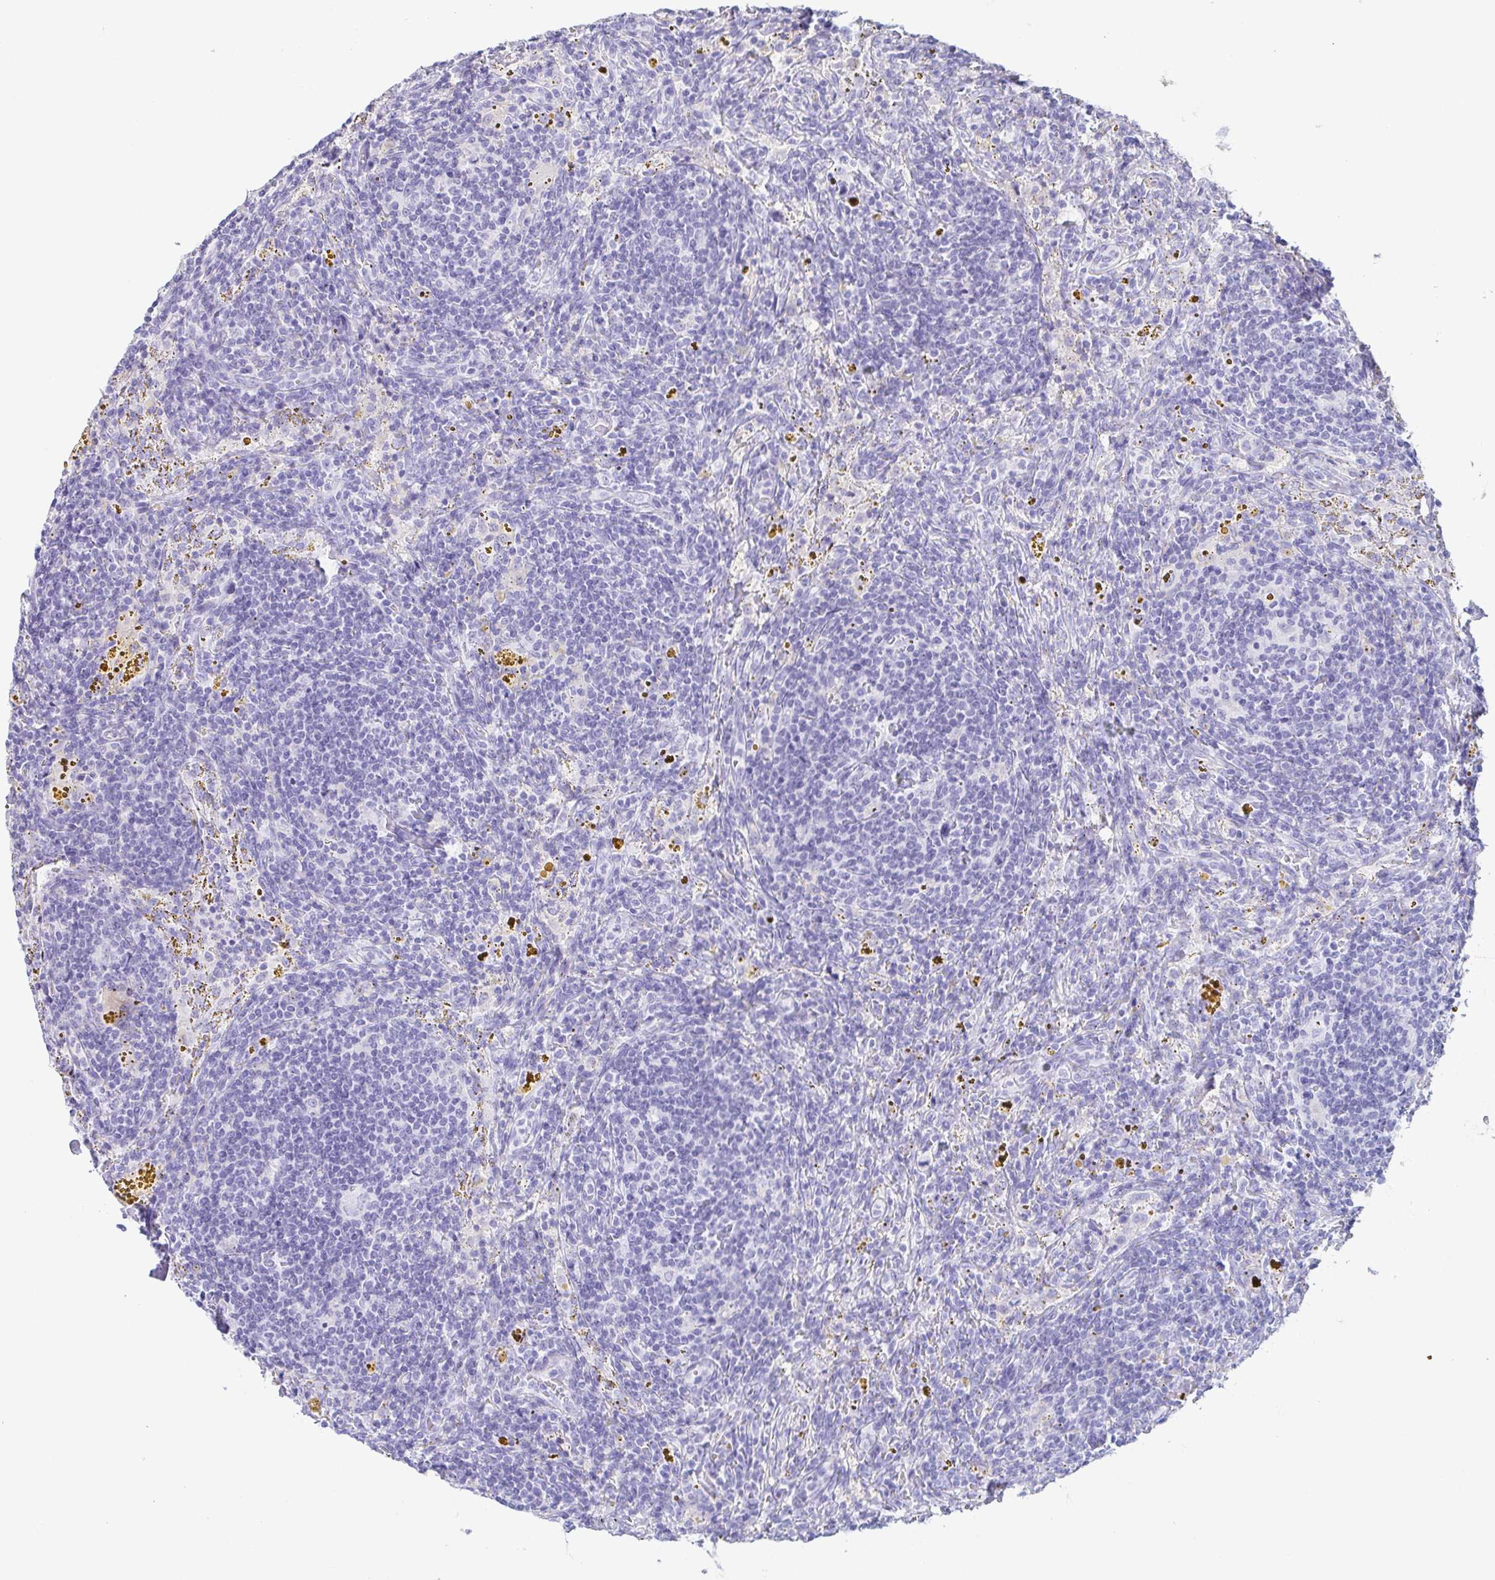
{"staining": {"intensity": "negative", "quantity": "none", "location": "none"}, "tissue": "lymphoma", "cell_type": "Tumor cells", "image_type": "cancer", "snomed": [{"axis": "morphology", "description": "Malignant lymphoma, non-Hodgkin's type, Low grade"}, {"axis": "topography", "description": "Spleen"}], "caption": "Tumor cells are negative for brown protein staining in low-grade malignant lymphoma, non-Hodgkin's type.", "gene": "BPIFA2", "patient": {"sex": "female", "age": 70}}